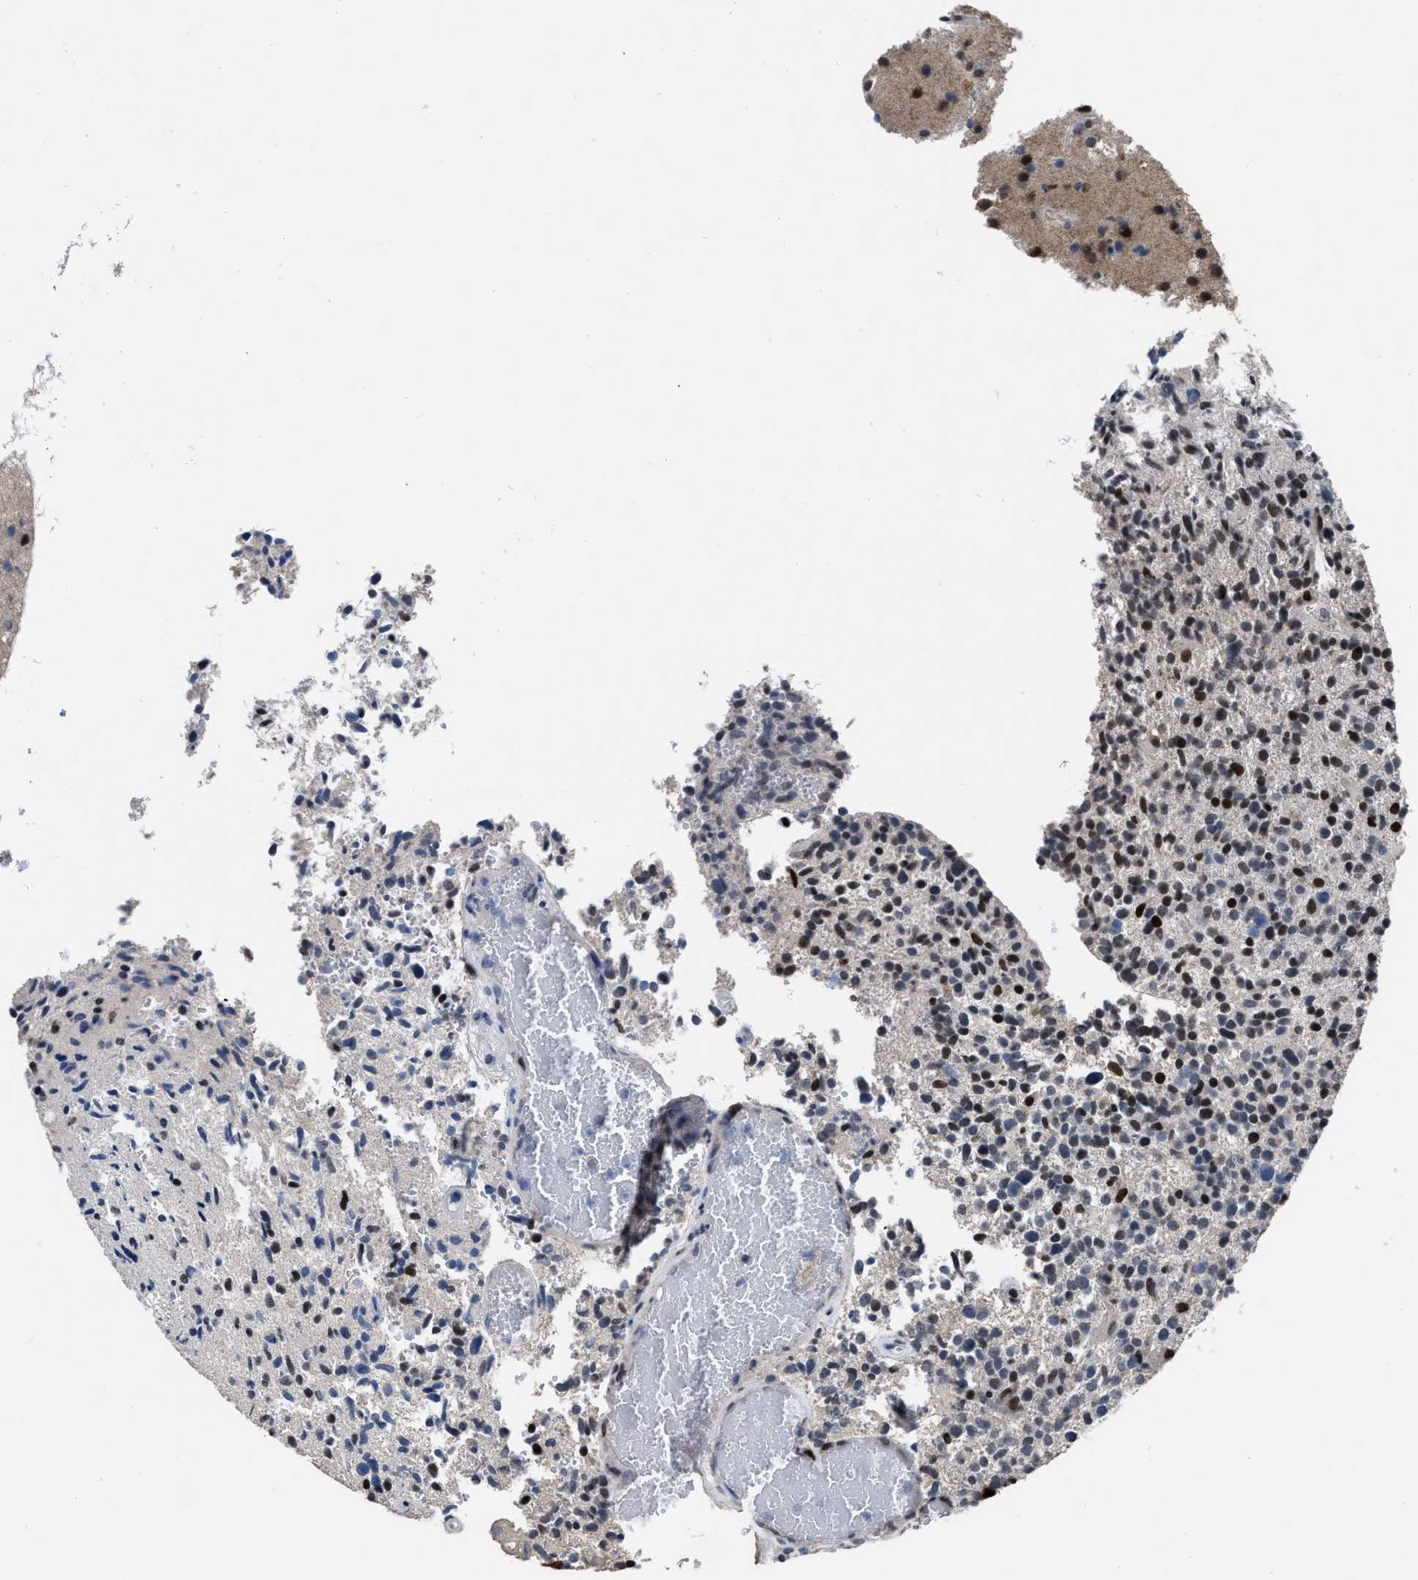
{"staining": {"intensity": "strong", "quantity": "25%-75%", "location": "nuclear"}, "tissue": "glioma", "cell_type": "Tumor cells", "image_type": "cancer", "snomed": [{"axis": "morphology", "description": "Glioma, malignant, High grade"}, {"axis": "topography", "description": "Brain"}], "caption": "Immunohistochemical staining of glioma shows high levels of strong nuclear protein expression in about 25%-75% of tumor cells.", "gene": "SETDB1", "patient": {"sex": "male", "age": 72}}